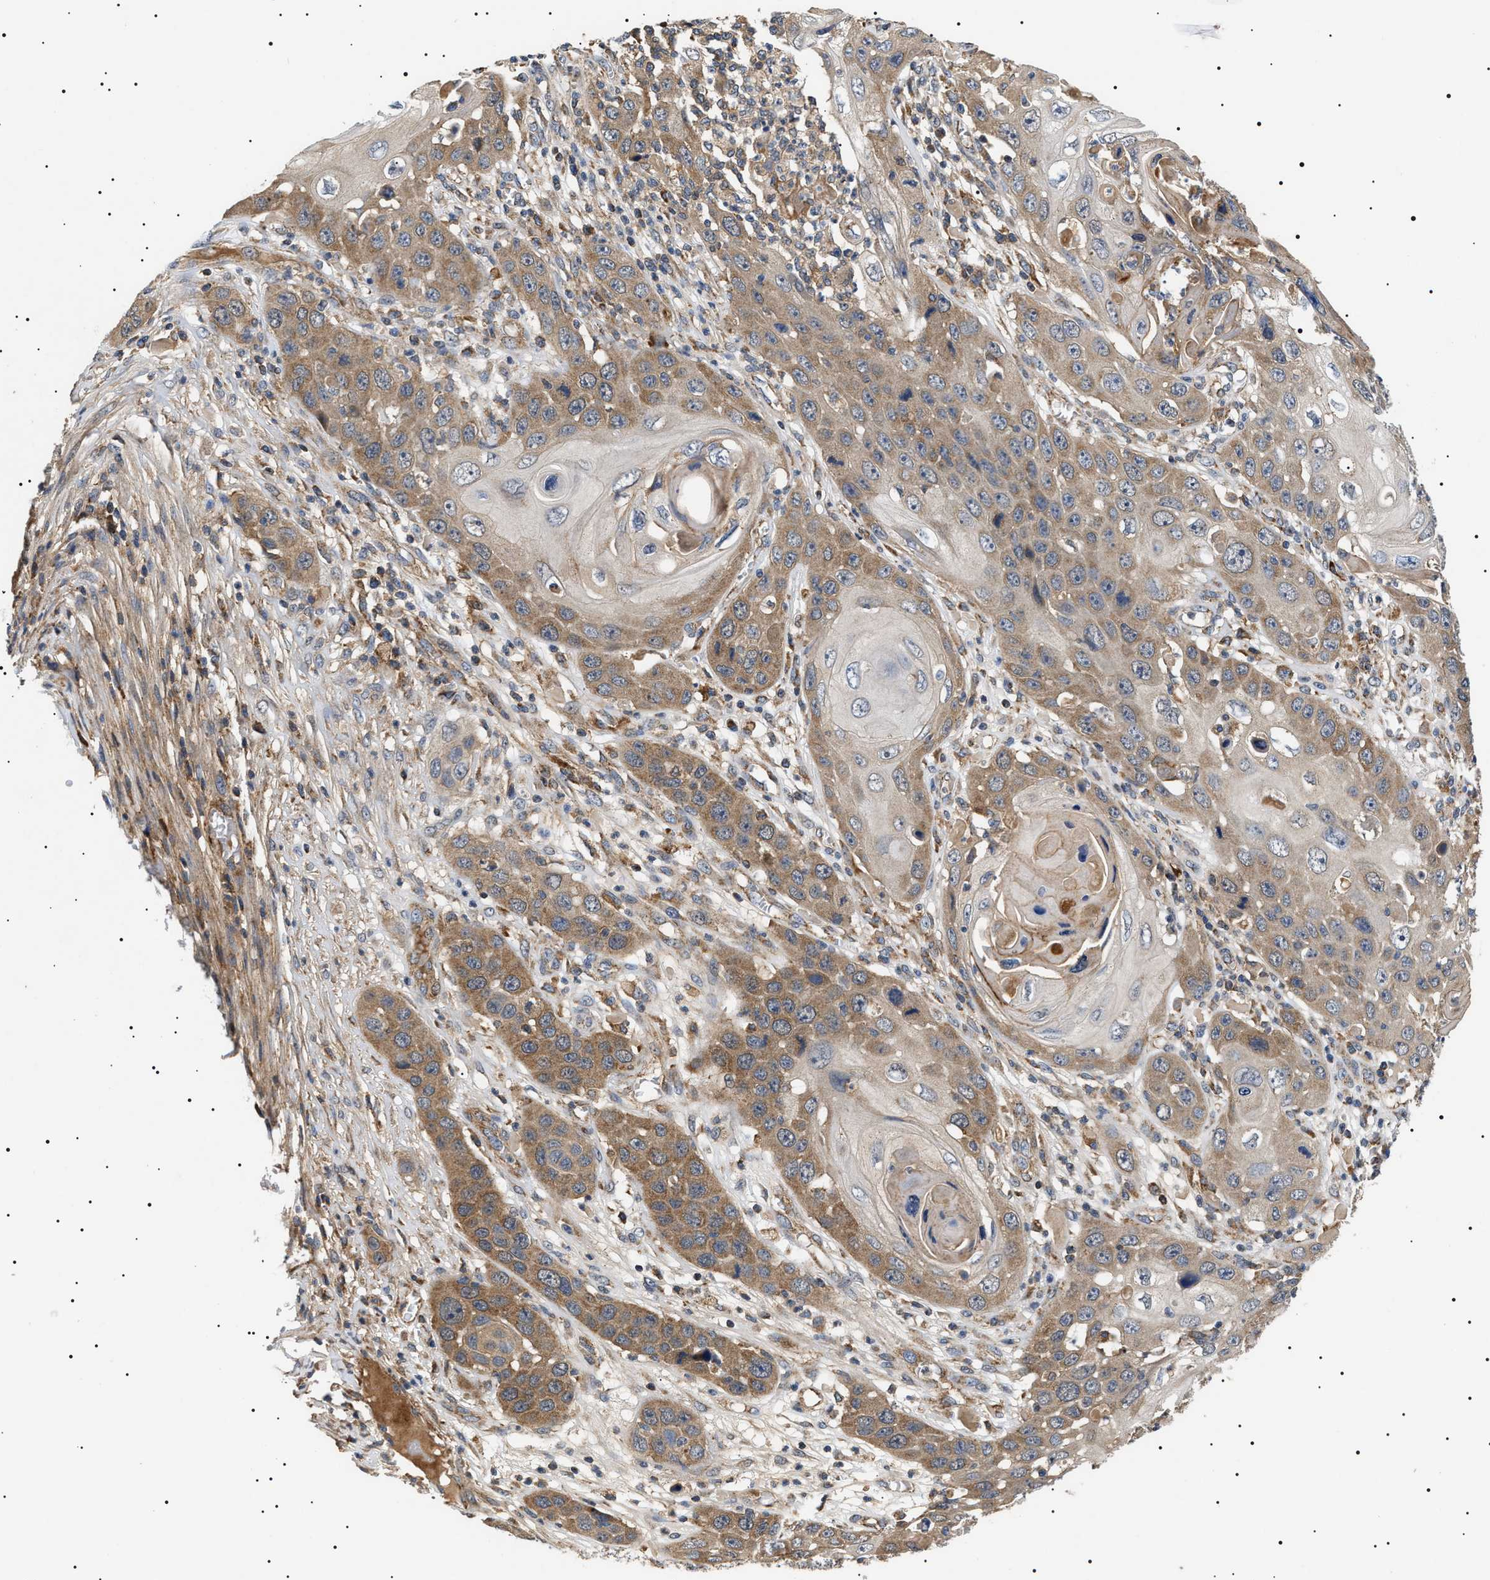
{"staining": {"intensity": "moderate", "quantity": ">75%", "location": "cytoplasmic/membranous"}, "tissue": "skin cancer", "cell_type": "Tumor cells", "image_type": "cancer", "snomed": [{"axis": "morphology", "description": "Squamous cell carcinoma, NOS"}, {"axis": "topography", "description": "Skin"}], "caption": "Protein expression by immunohistochemistry demonstrates moderate cytoplasmic/membranous positivity in approximately >75% of tumor cells in skin cancer (squamous cell carcinoma).", "gene": "OXSM", "patient": {"sex": "male", "age": 55}}